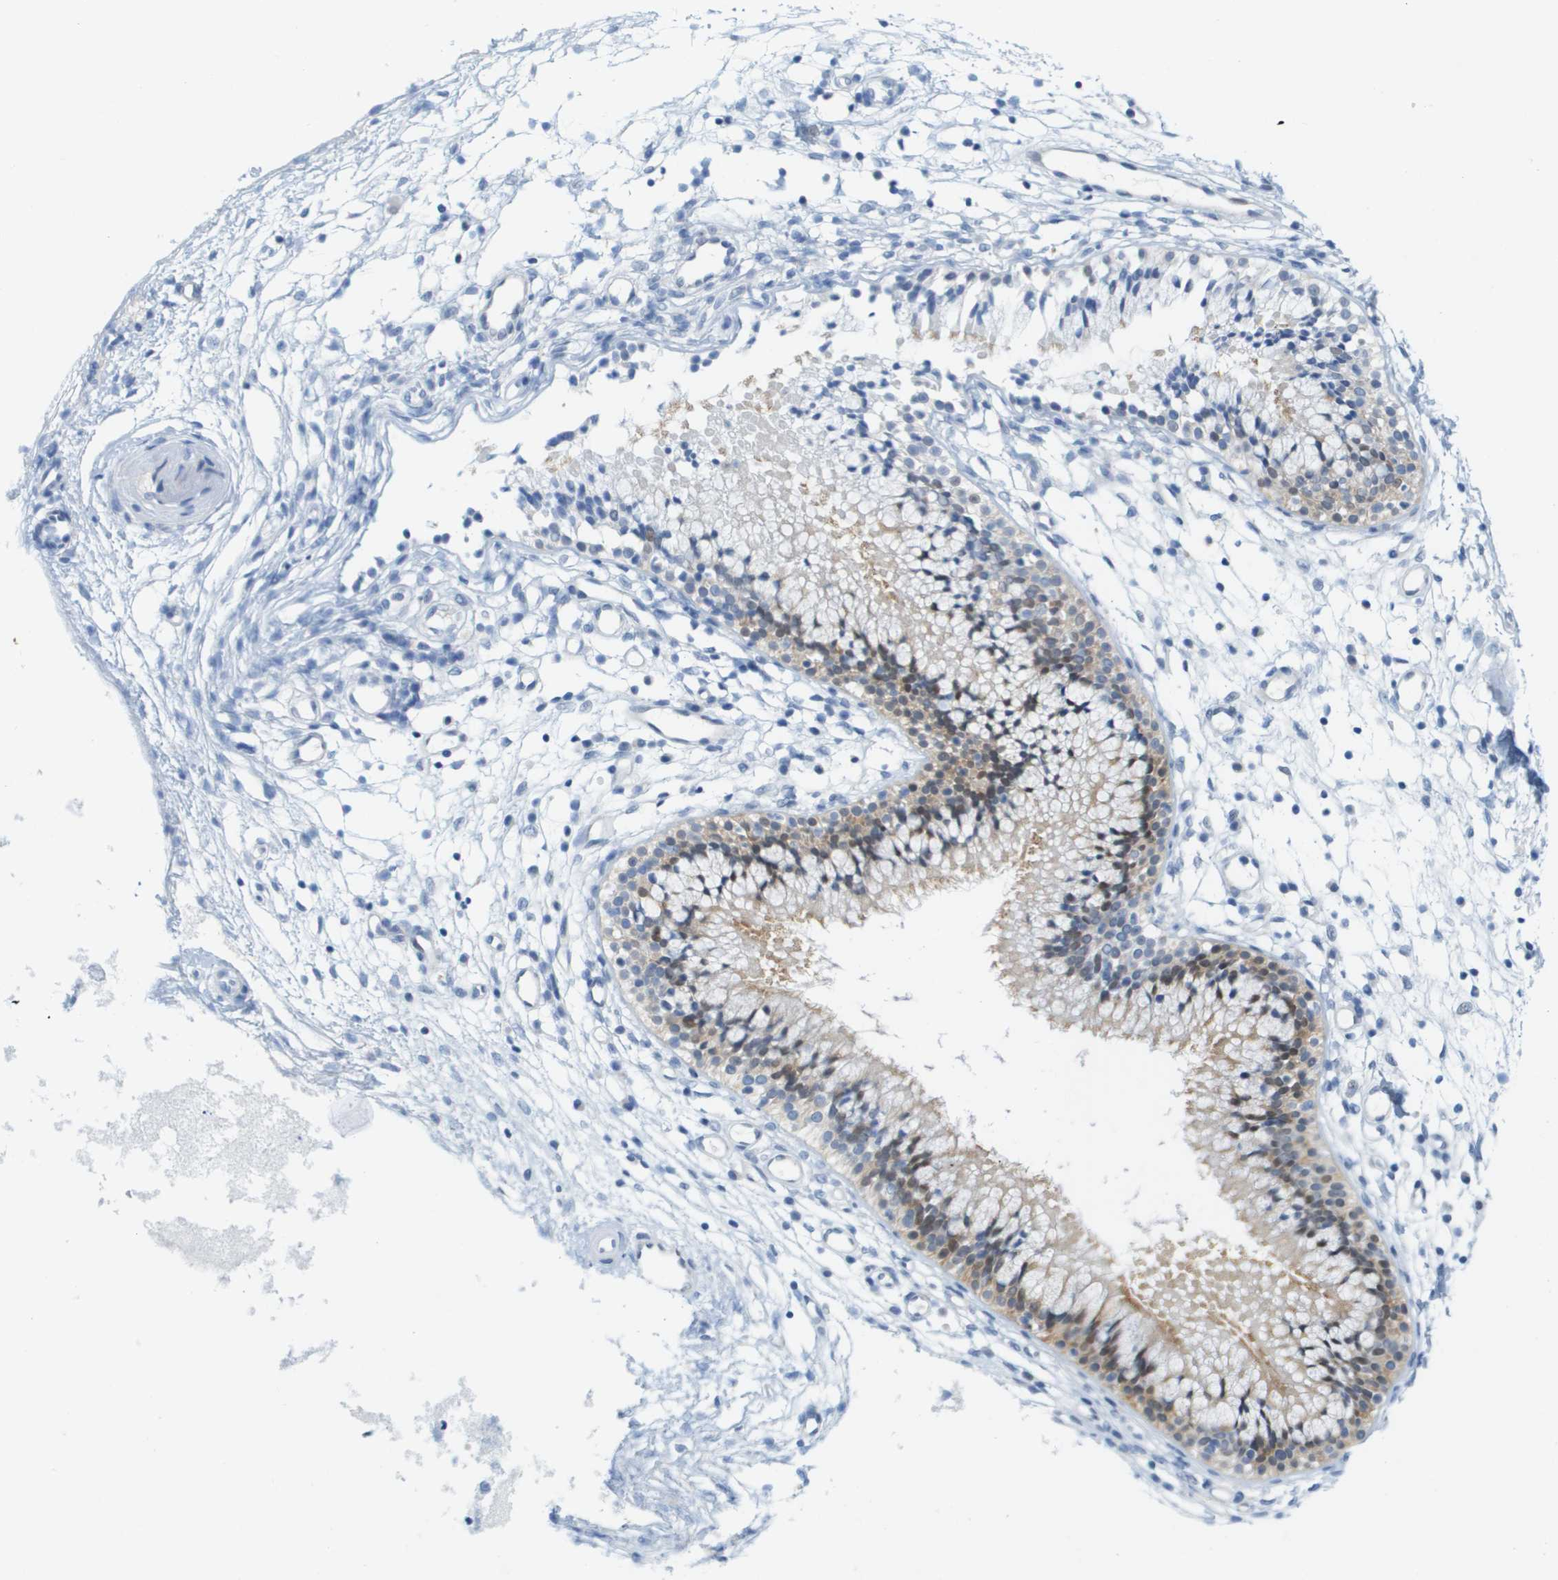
{"staining": {"intensity": "weak", "quantity": "25%-75%", "location": "cytoplasmic/membranous"}, "tissue": "nasopharynx", "cell_type": "Respiratory epithelial cells", "image_type": "normal", "snomed": [{"axis": "morphology", "description": "Normal tissue, NOS"}, {"axis": "topography", "description": "Nasopharynx"}], "caption": "The image reveals staining of benign nasopharynx, revealing weak cytoplasmic/membranous protein expression (brown color) within respiratory epithelial cells.", "gene": "CUL9", "patient": {"sex": "male", "age": 21}}